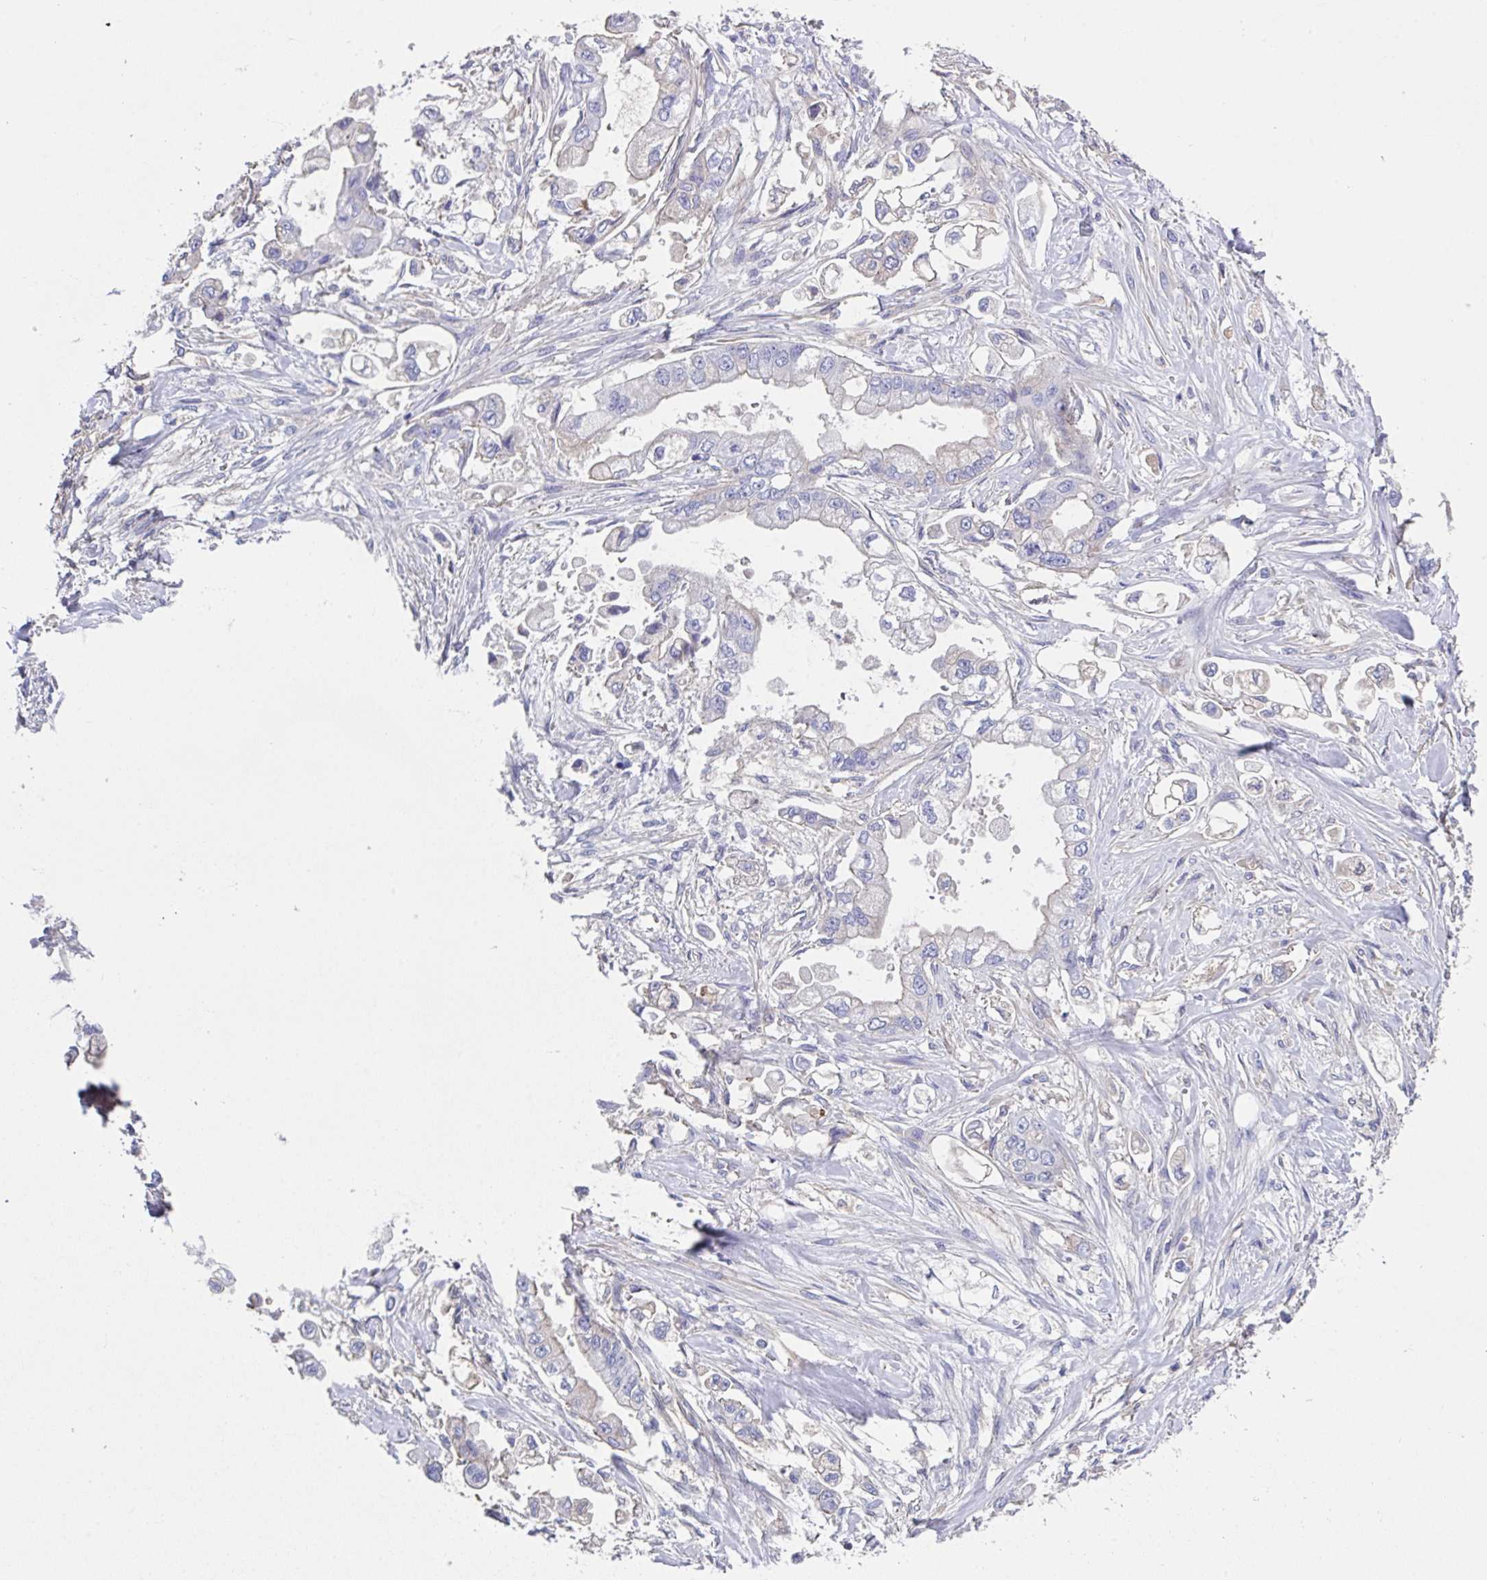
{"staining": {"intensity": "weak", "quantity": "<25%", "location": "cytoplasmic/membranous"}, "tissue": "stomach cancer", "cell_type": "Tumor cells", "image_type": "cancer", "snomed": [{"axis": "morphology", "description": "Adenocarcinoma, NOS"}, {"axis": "topography", "description": "Stomach"}], "caption": "Human stomach cancer stained for a protein using immunohistochemistry (IHC) exhibits no expression in tumor cells.", "gene": "ZNF813", "patient": {"sex": "male", "age": 62}}